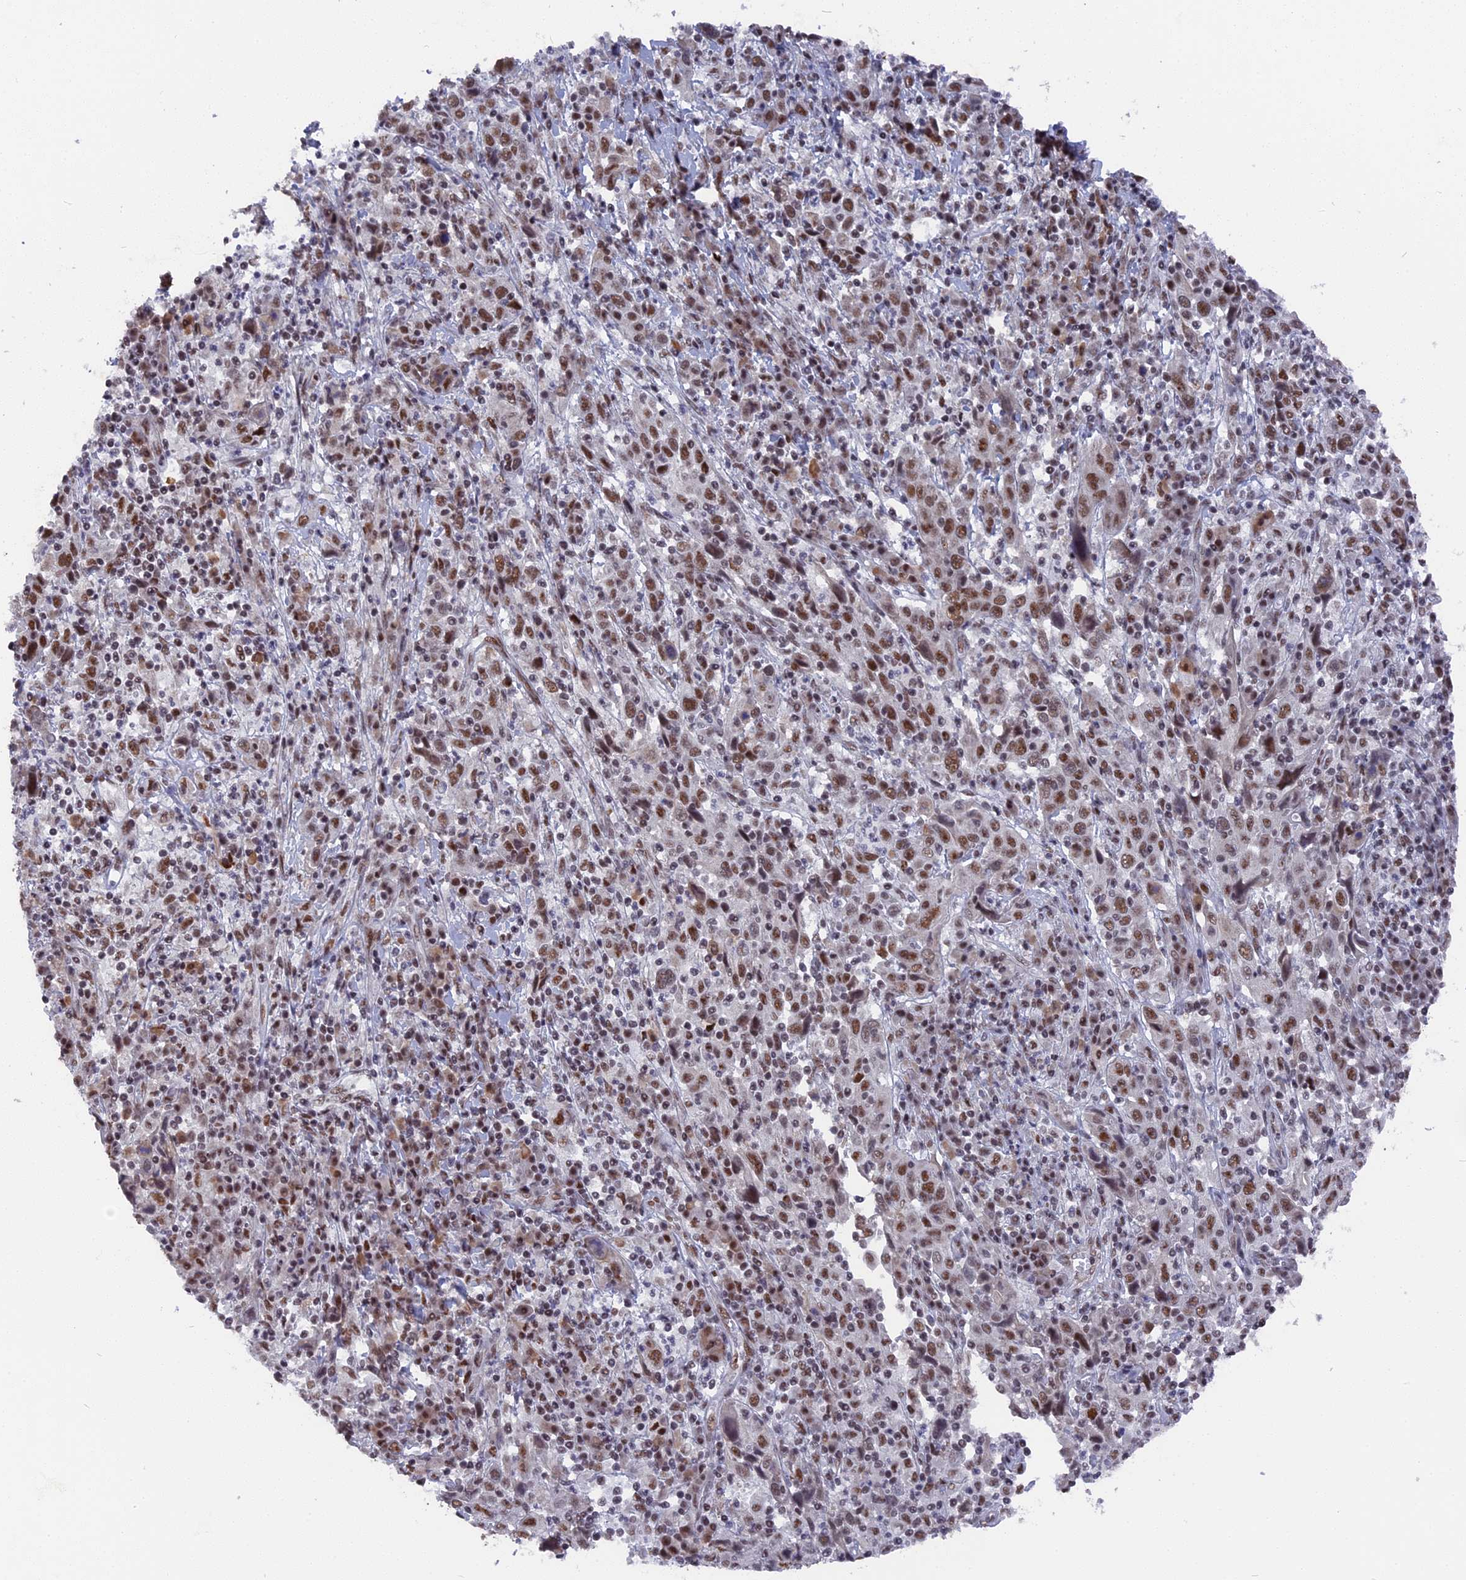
{"staining": {"intensity": "moderate", "quantity": ">75%", "location": "nuclear"}, "tissue": "cervical cancer", "cell_type": "Tumor cells", "image_type": "cancer", "snomed": [{"axis": "morphology", "description": "Squamous cell carcinoma, NOS"}, {"axis": "topography", "description": "Cervix"}], "caption": "Immunohistochemical staining of human cervical squamous cell carcinoma reveals medium levels of moderate nuclear protein positivity in about >75% of tumor cells.", "gene": "SF3A2", "patient": {"sex": "female", "age": 46}}